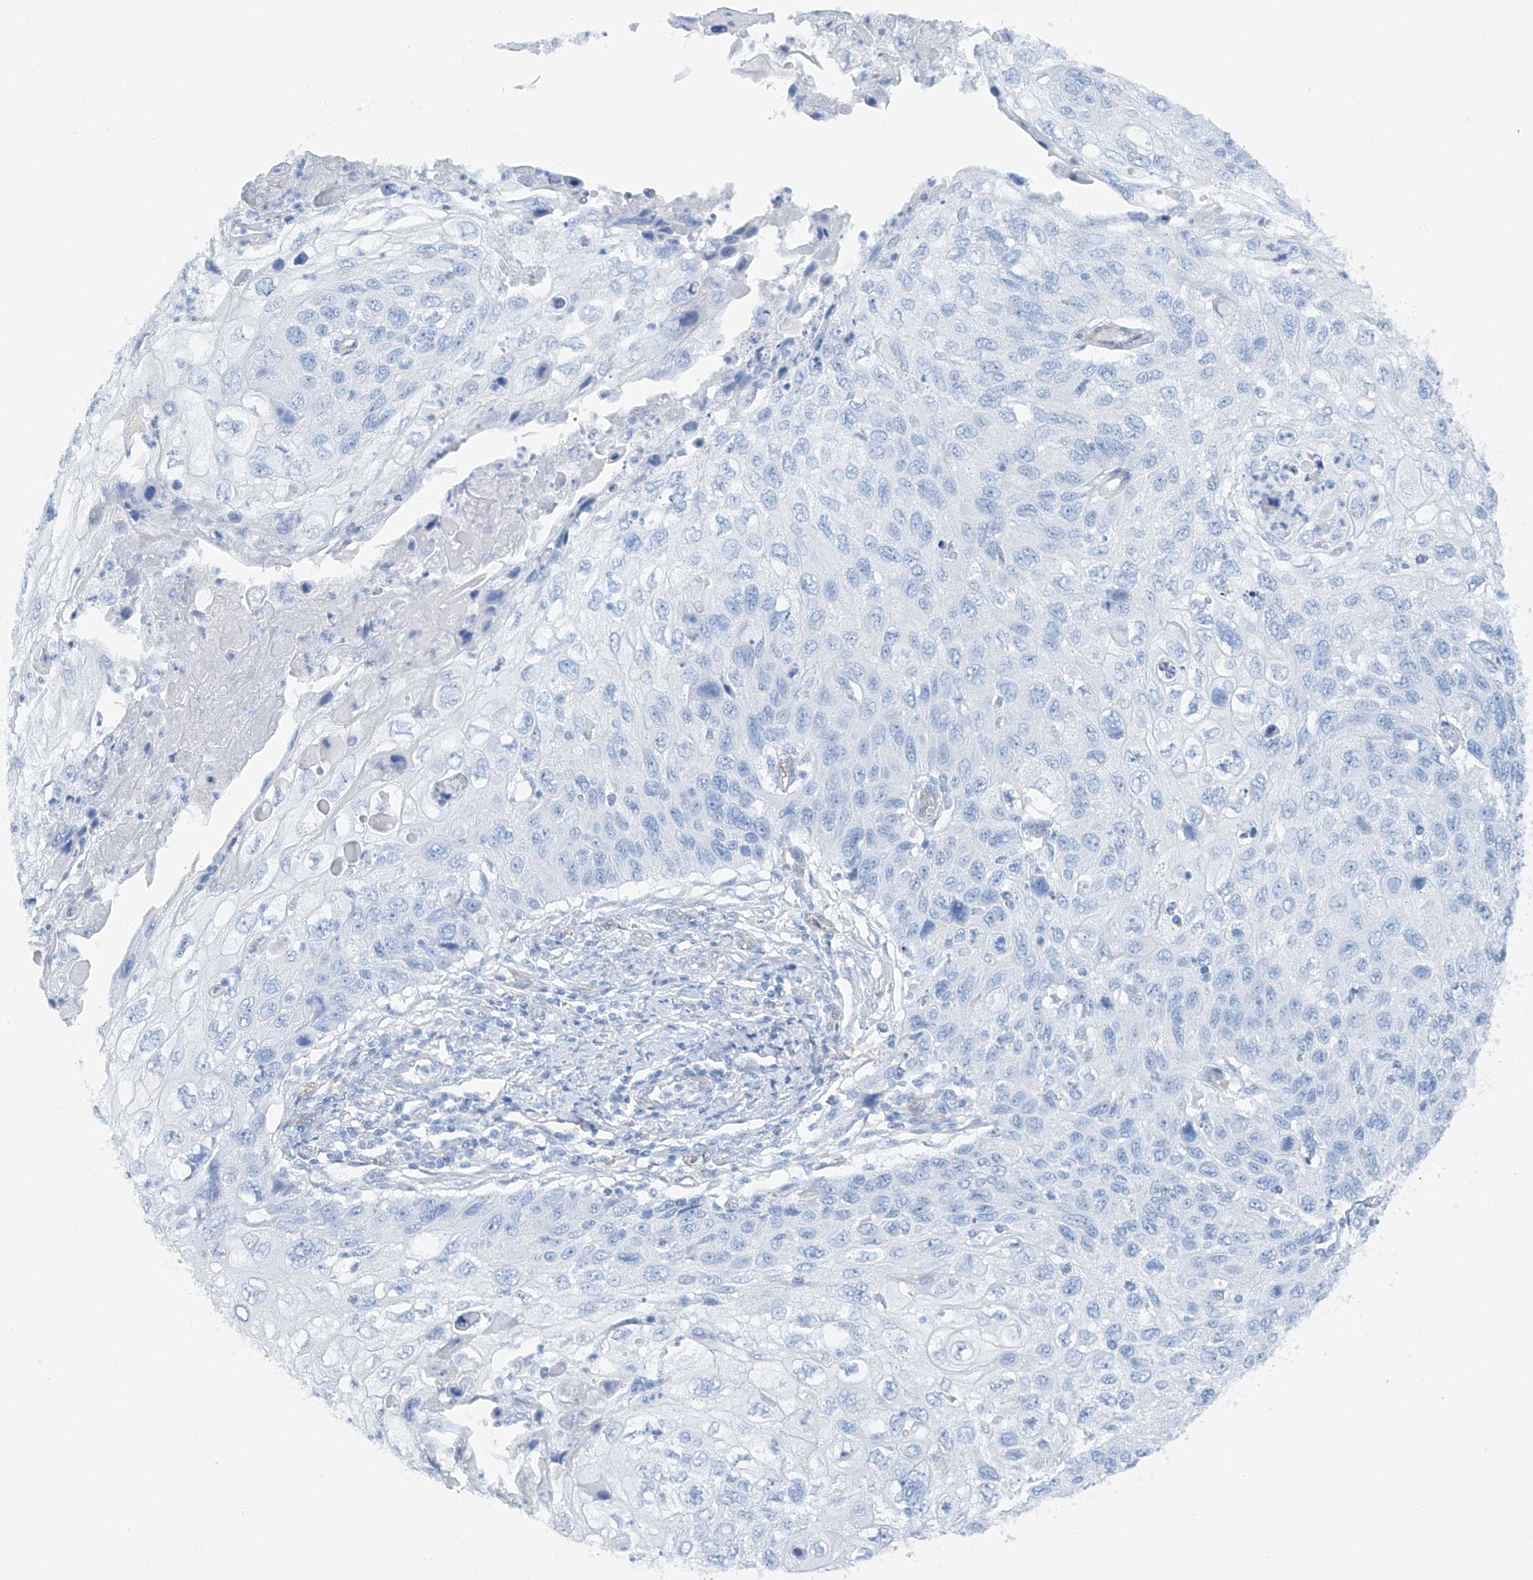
{"staining": {"intensity": "negative", "quantity": "none", "location": "none"}, "tissue": "cervical cancer", "cell_type": "Tumor cells", "image_type": "cancer", "snomed": [{"axis": "morphology", "description": "Squamous cell carcinoma, NOS"}, {"axis": "topography", "description": "Cervix"}], "caption": "A high-resolution micrograph shows immunohistochemistry (IHC) staining of cervical cancer, which exhibits no significant staining in tumor cells.", "gene": "MAGI1", "patient": {"sex": "female", "age": 70}}